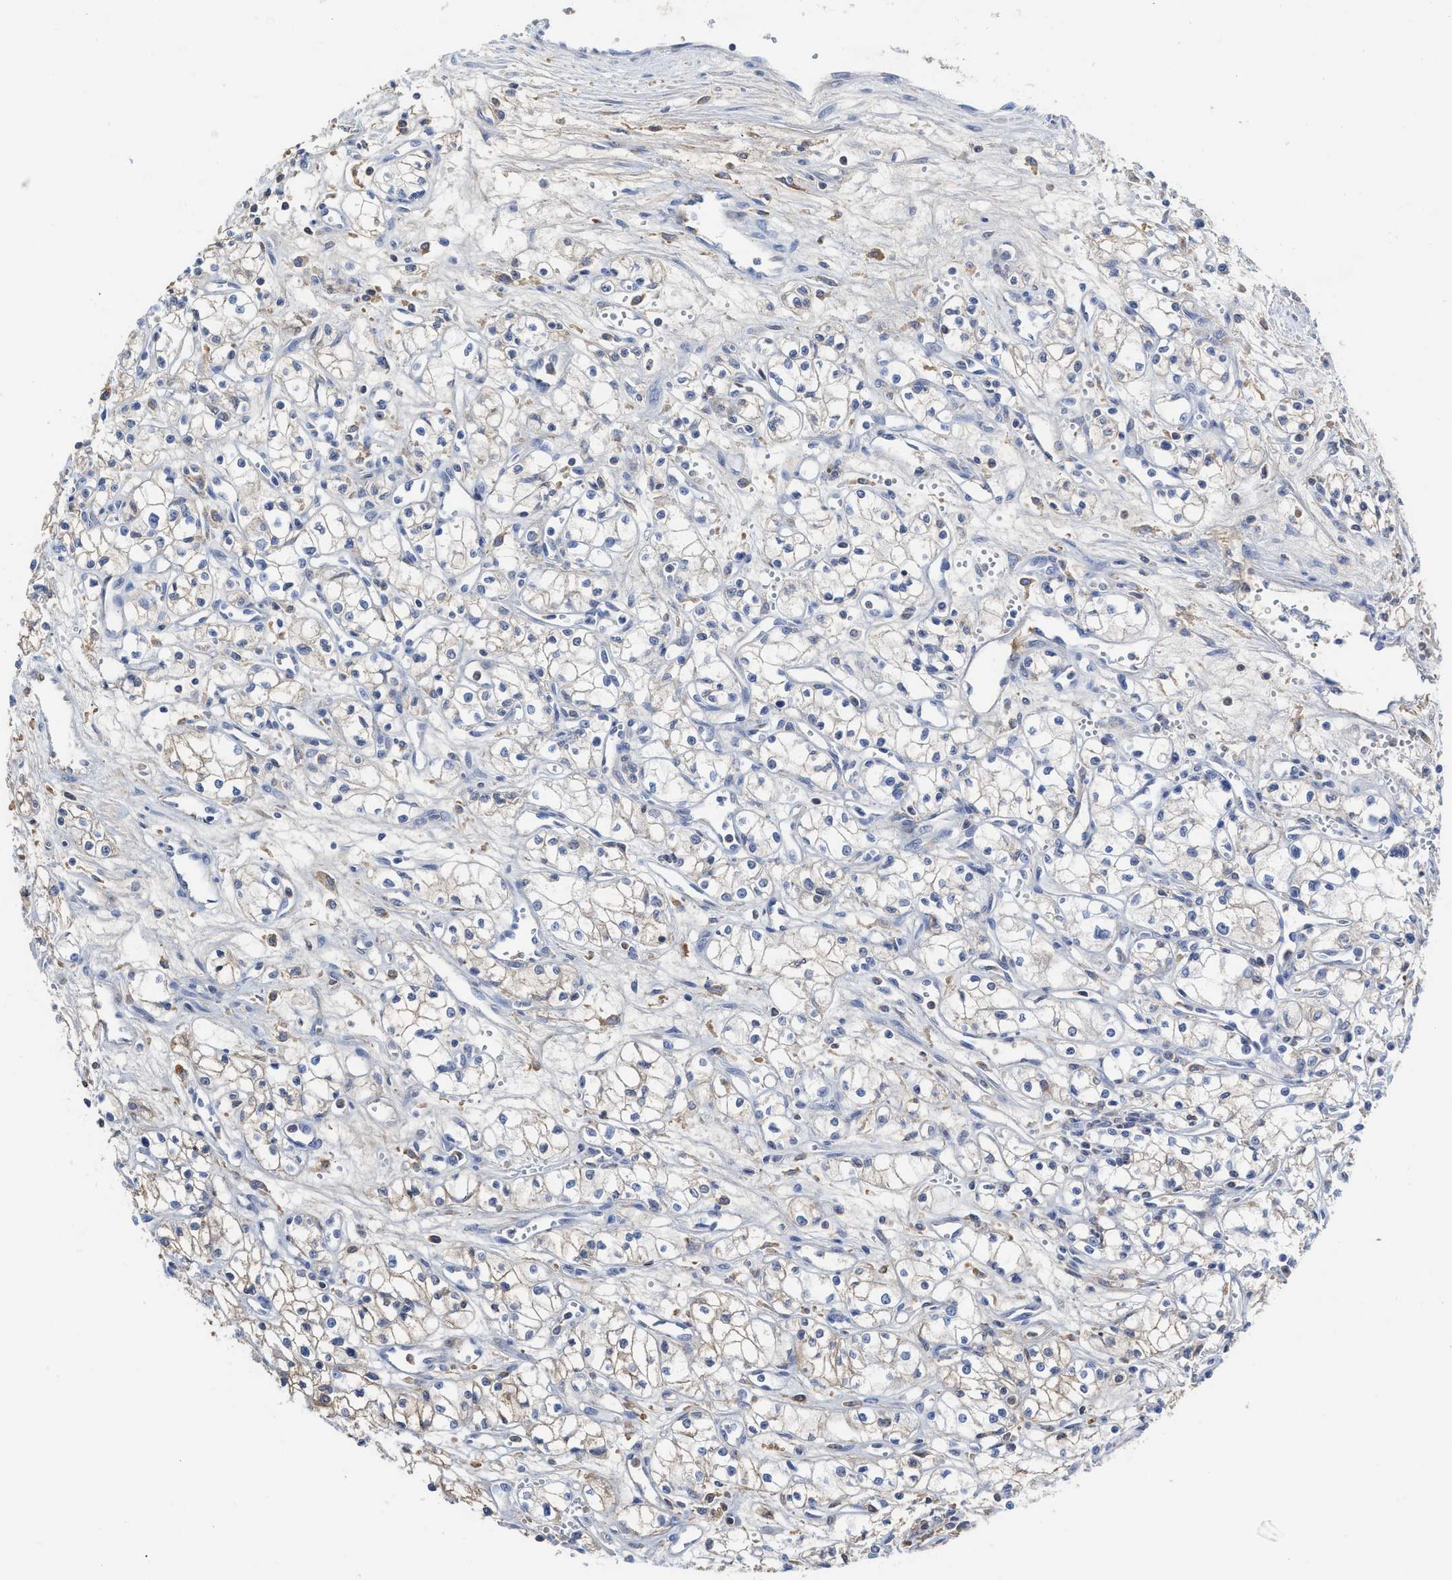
{"staining": {"intensity": "negative", "quantity": "none", "location": "none"}, "tissue": "renal cancer", "cell_type": "Tumor cells", "image_type": "cancer", "snomed": [{"axis": "morphology", "description": "Normal tissue, NOS"}, {"axis": "morphology", "description": "Adenocarcinoma, NOS"}, {"axis": "topography", "description": "Kidney"}], "caption": "Human renal cancer (adenocarcinoma) stained for a protein using immunohistochemistry demonstrates no expression in tumor cells.", "gene": "C2", "patient": {"sex": "male", "age": 59}}